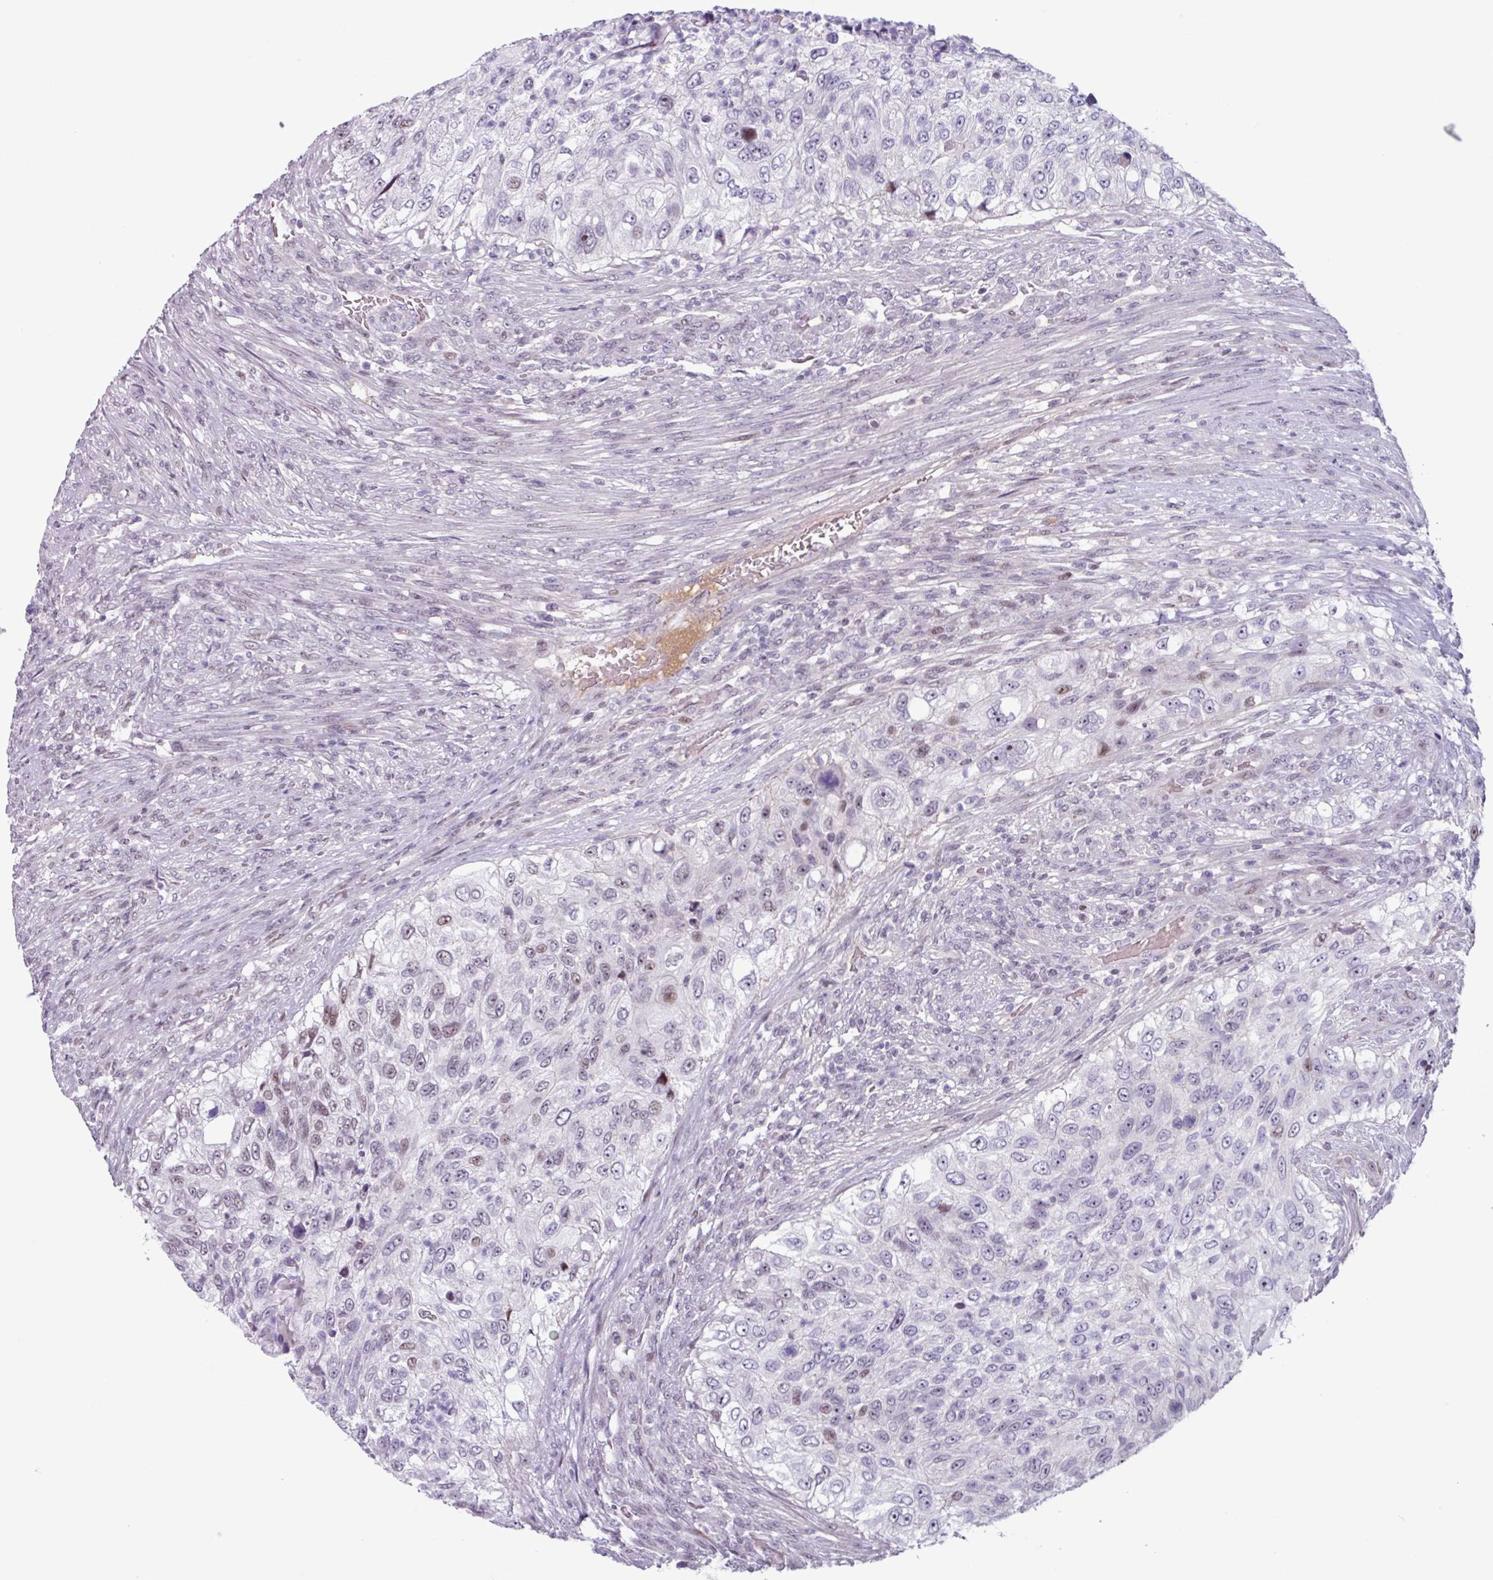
{"staining": {"intensity": "moderate", "quantity": "<25%", "location": "nuclear"}, "tissue": "urothelial cancer", "cell_type": "Tumor cells", "image_type": "cancer", "snomed": [{"axis": "morphology", "description": "Urothelial carcinoma, High grade"}, {"axis": "topography", "description": "Urinary bladder"}], "caption": "Brown immunohistochemical staining in high-grade urothelial carcinoma shows moderate nuclear staining in approximately <25% of tumor cells.", "gene": "ZNF575", "patient": {"sex": "female", "age": 60}}